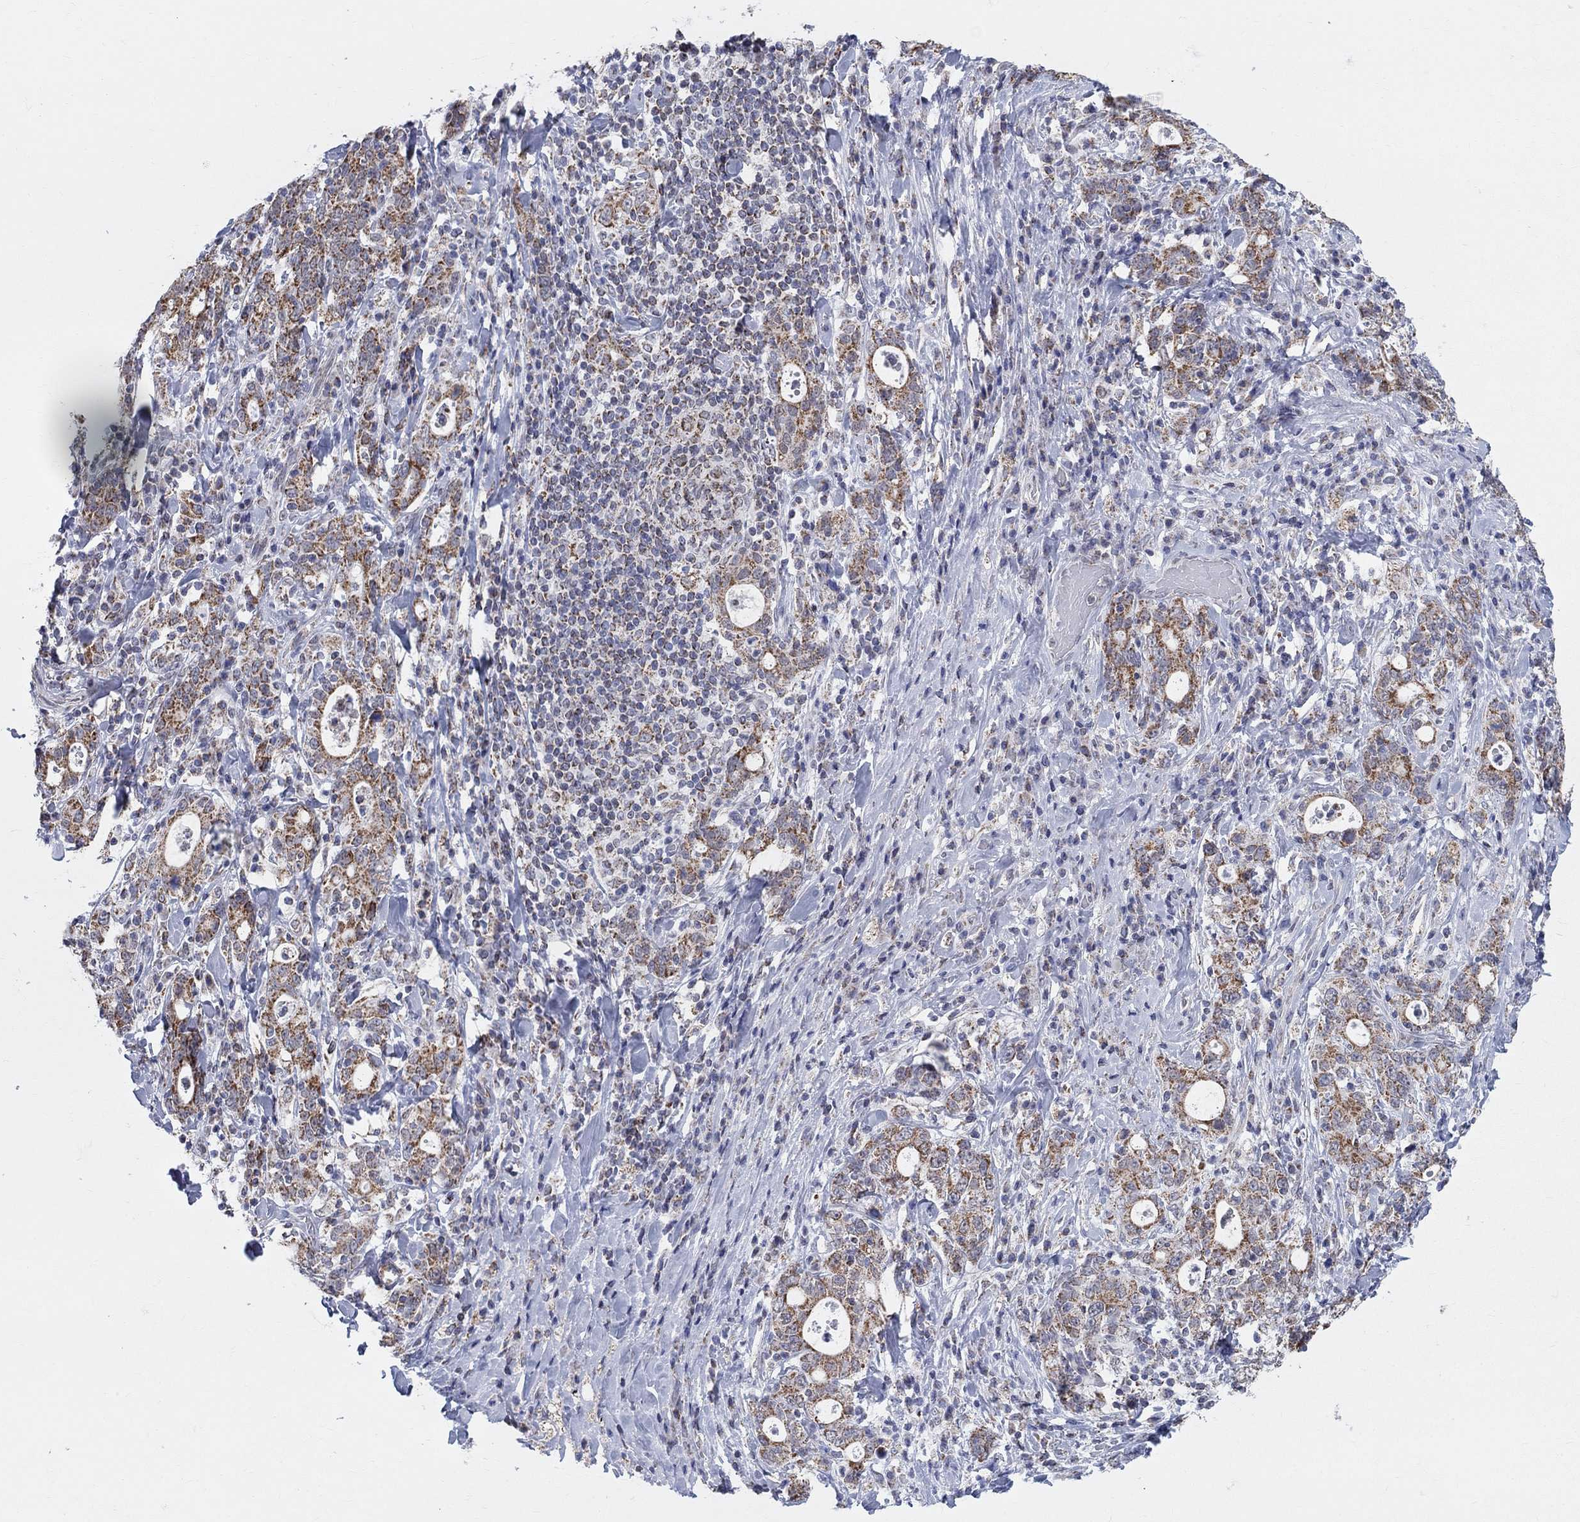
{"staining": {"intensity": "moderate", "quantity": ">75%", "location": "cytoplasmic/membranous"}, "tissue": "stomach cancer", "cell_type": "Tumor cells", "image_type": "cancer", "snomed": [{"axis": "morphology", "description": "Adenocarcinoma, NOS"}, {"axis": "topography", "description": "Stomach"}], "caption": "Stomach cancer stained with IHC demonstrates moderate cytoplasmic/membranous expression in approximately >75% of tumor cells.", "gene": "KISS1R", "patient": {"sex": "male", "age": 79}}